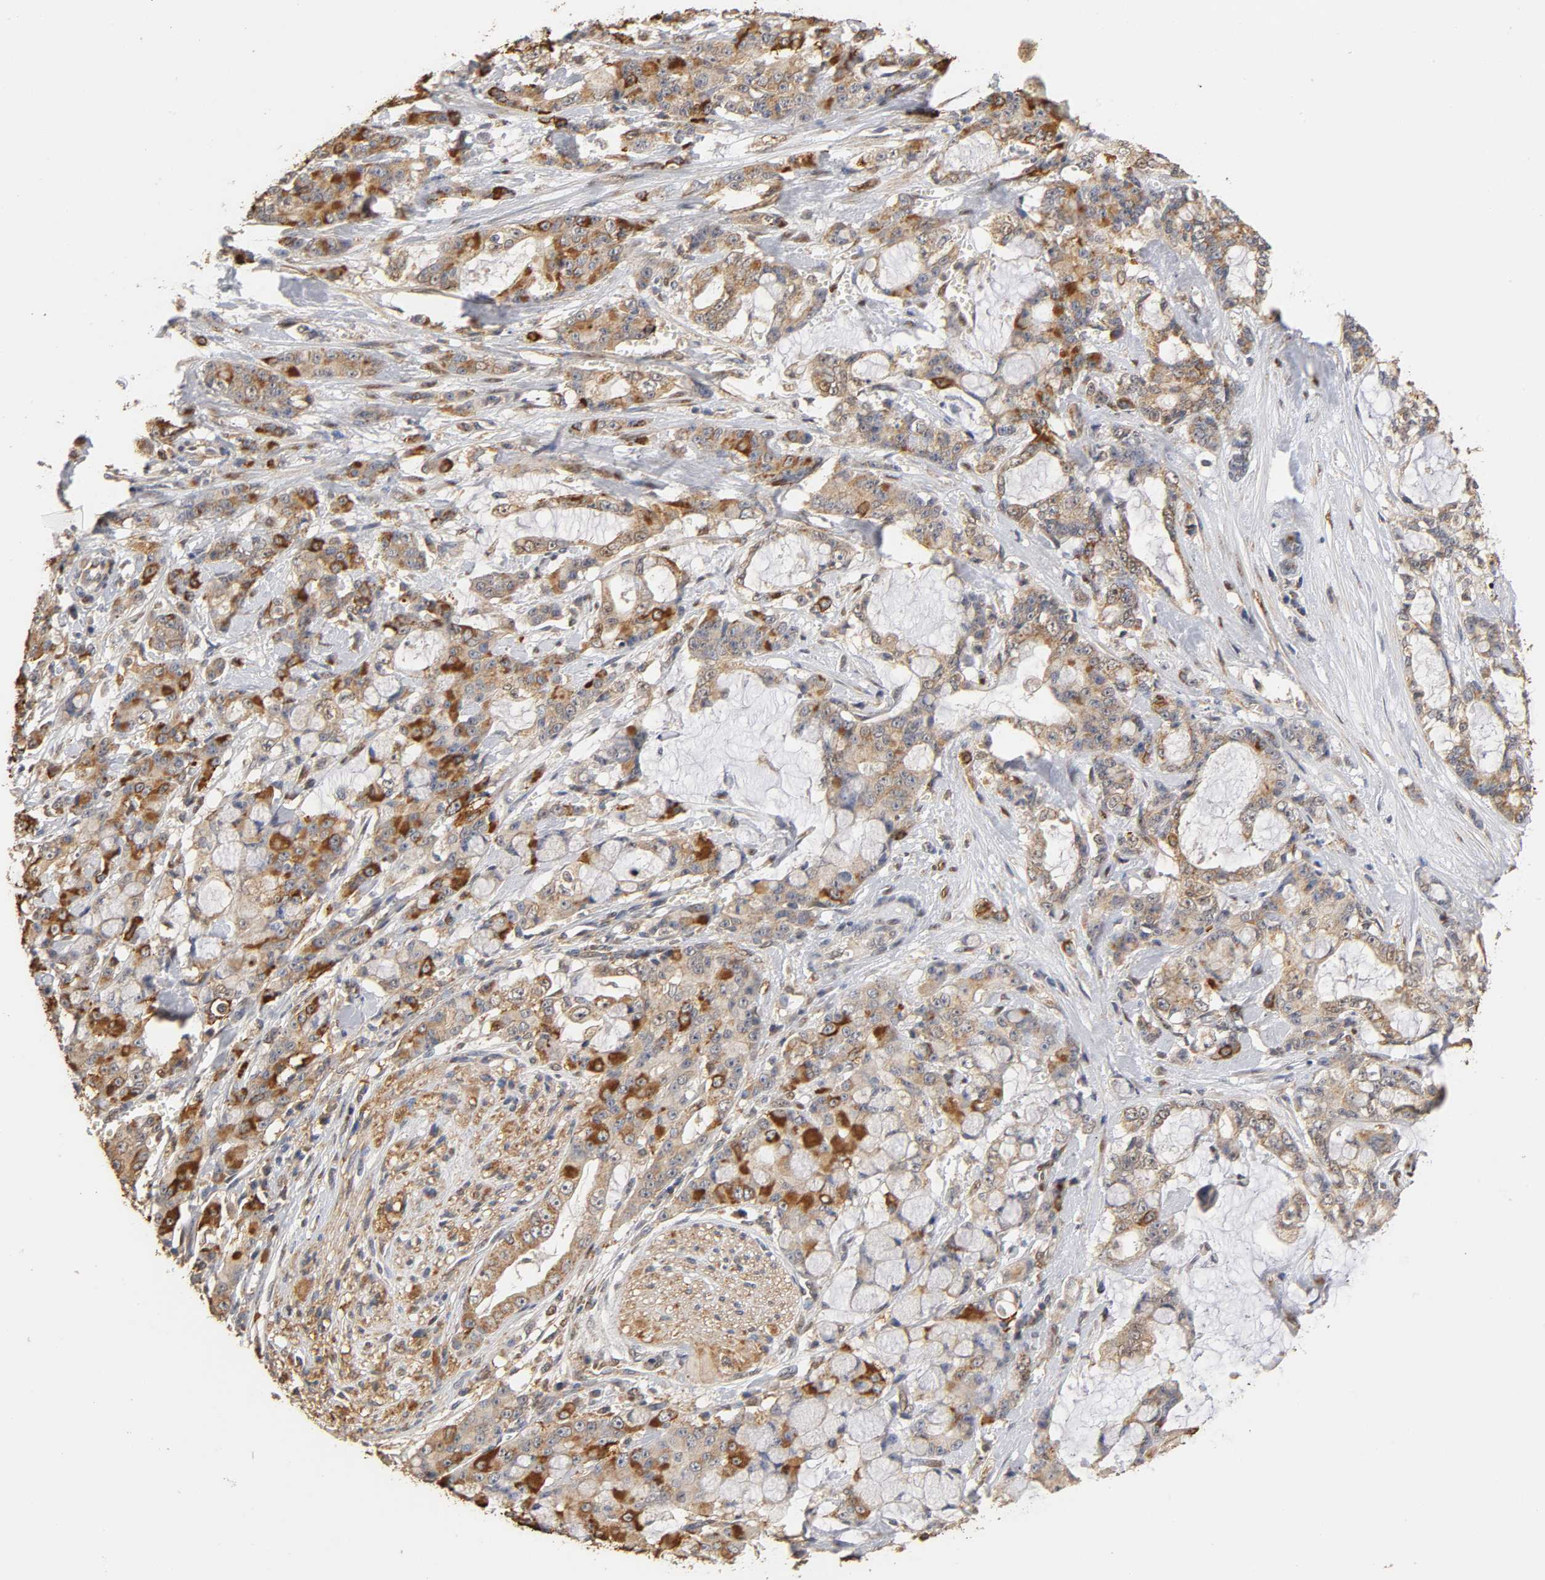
{"staining": {"intensity": "moderate", "quantity": "25%-75%", "location": "cytoplasmic/membranous"}, "tissue": "pancreatic cancer", "cell_type": "Tumor cells", "image_type": "cancer", "snomed": [{"axis": "morphology", "description": "Adenocarcinoma, NOS"}, {"axis": "topography", "description": "Pancreas"}], "caption": "Pancreatic cancer tissue displays moderate cytoplasmic/membranous positivity in approximately 25%-75% of tumor cells, visualized by immunohistochemistry. (DAB (3,3'-diaminobenzidine) = brown stain, brightfield microscopy at high magnification).", "gene": "PKN1", "patient": {"sex": "female", "age": 73}}